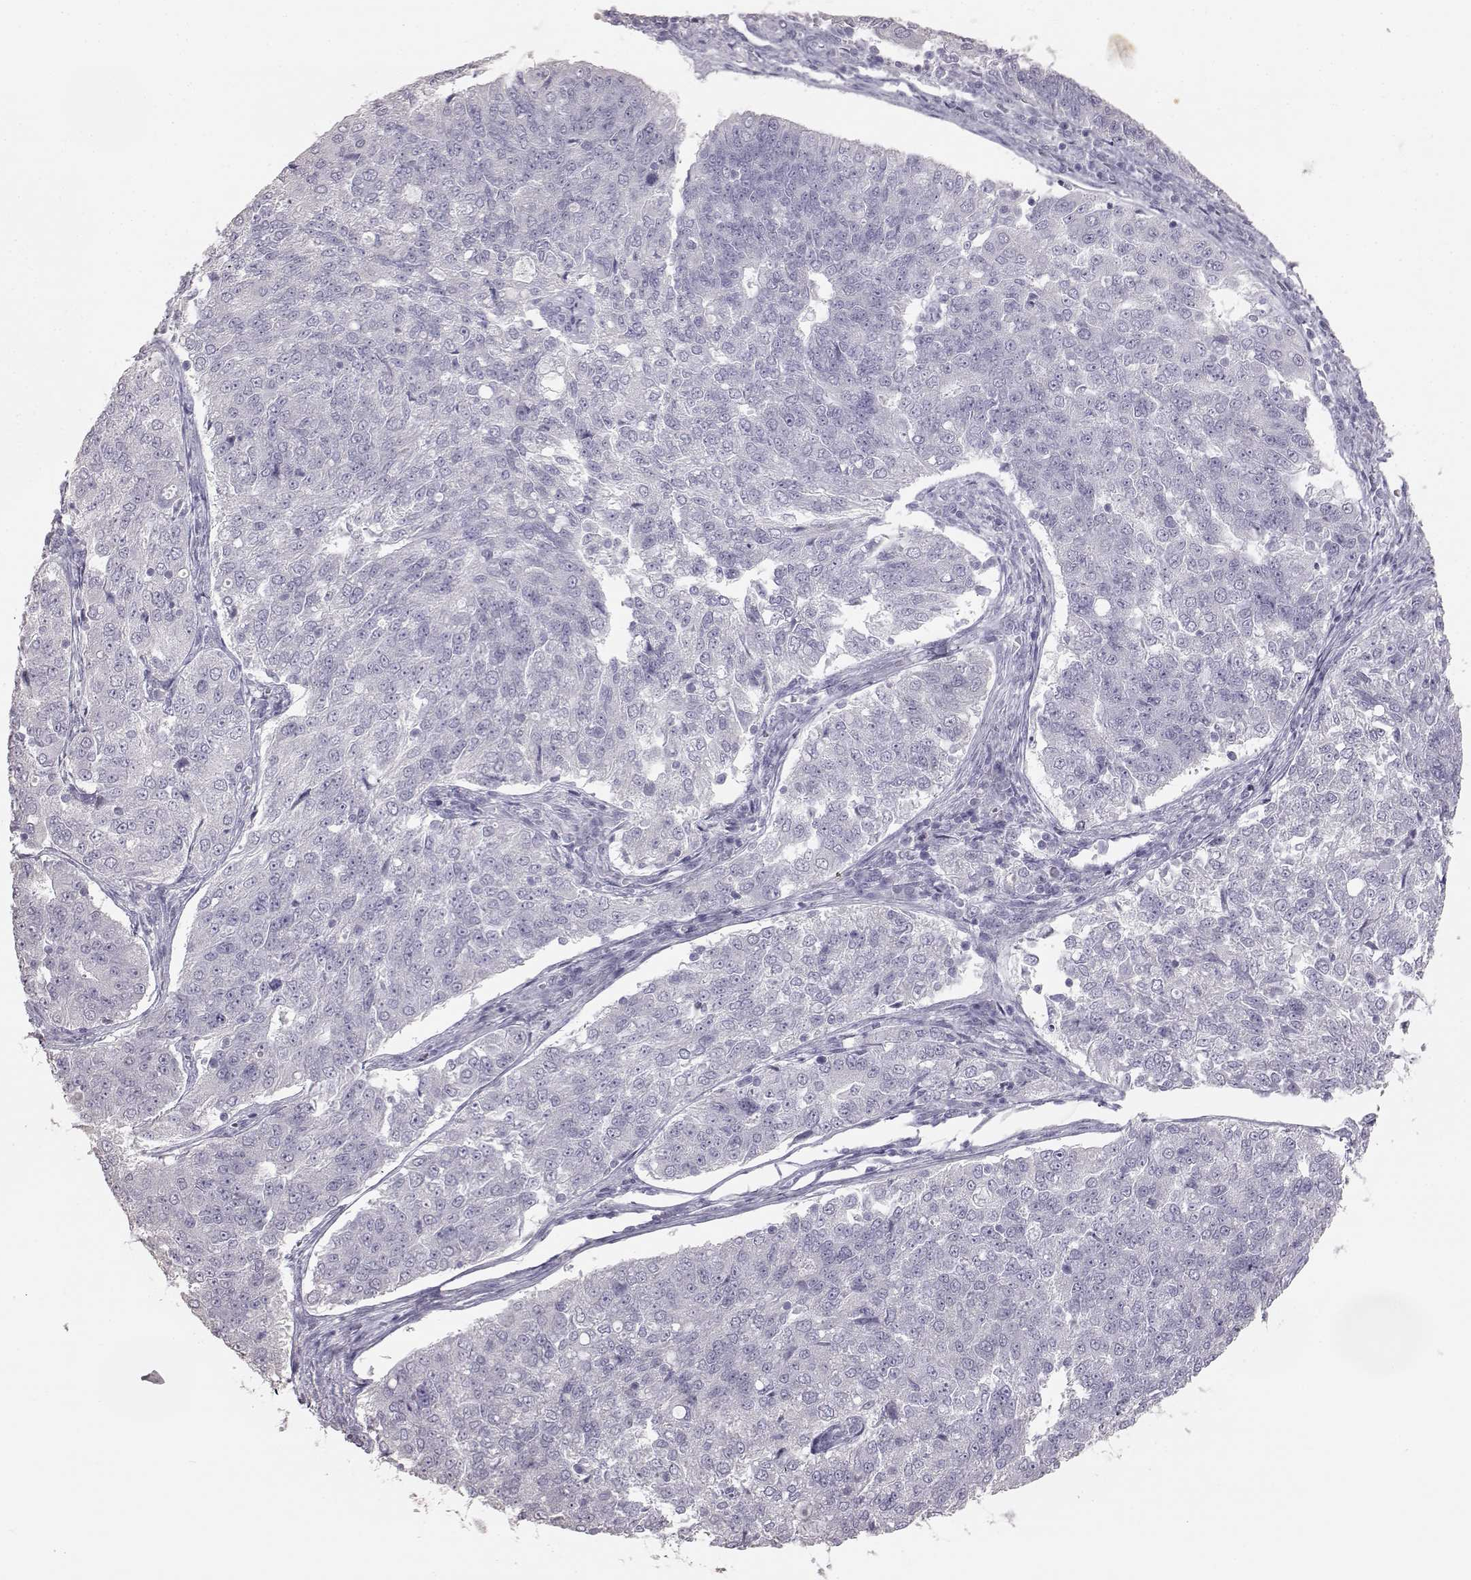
{"staining": {"intensity": "negative", "quantity": "none", "location": "none"}, "tissue": "endometrial cancer", "cell_type": "Tumor cells", "image_type": "cancer", "snomed": [{"axis": "morphology", "description": "Adenocarcinoma, NOS"}, {"axis": "topography", "description": "Endometrium"}], "caption": "This is an IHC micrograph of endometrial cancer. There is no positivity in tumor cells.", "gene": "KRT33A", "patient": {"sex": "female", "age": 43}}